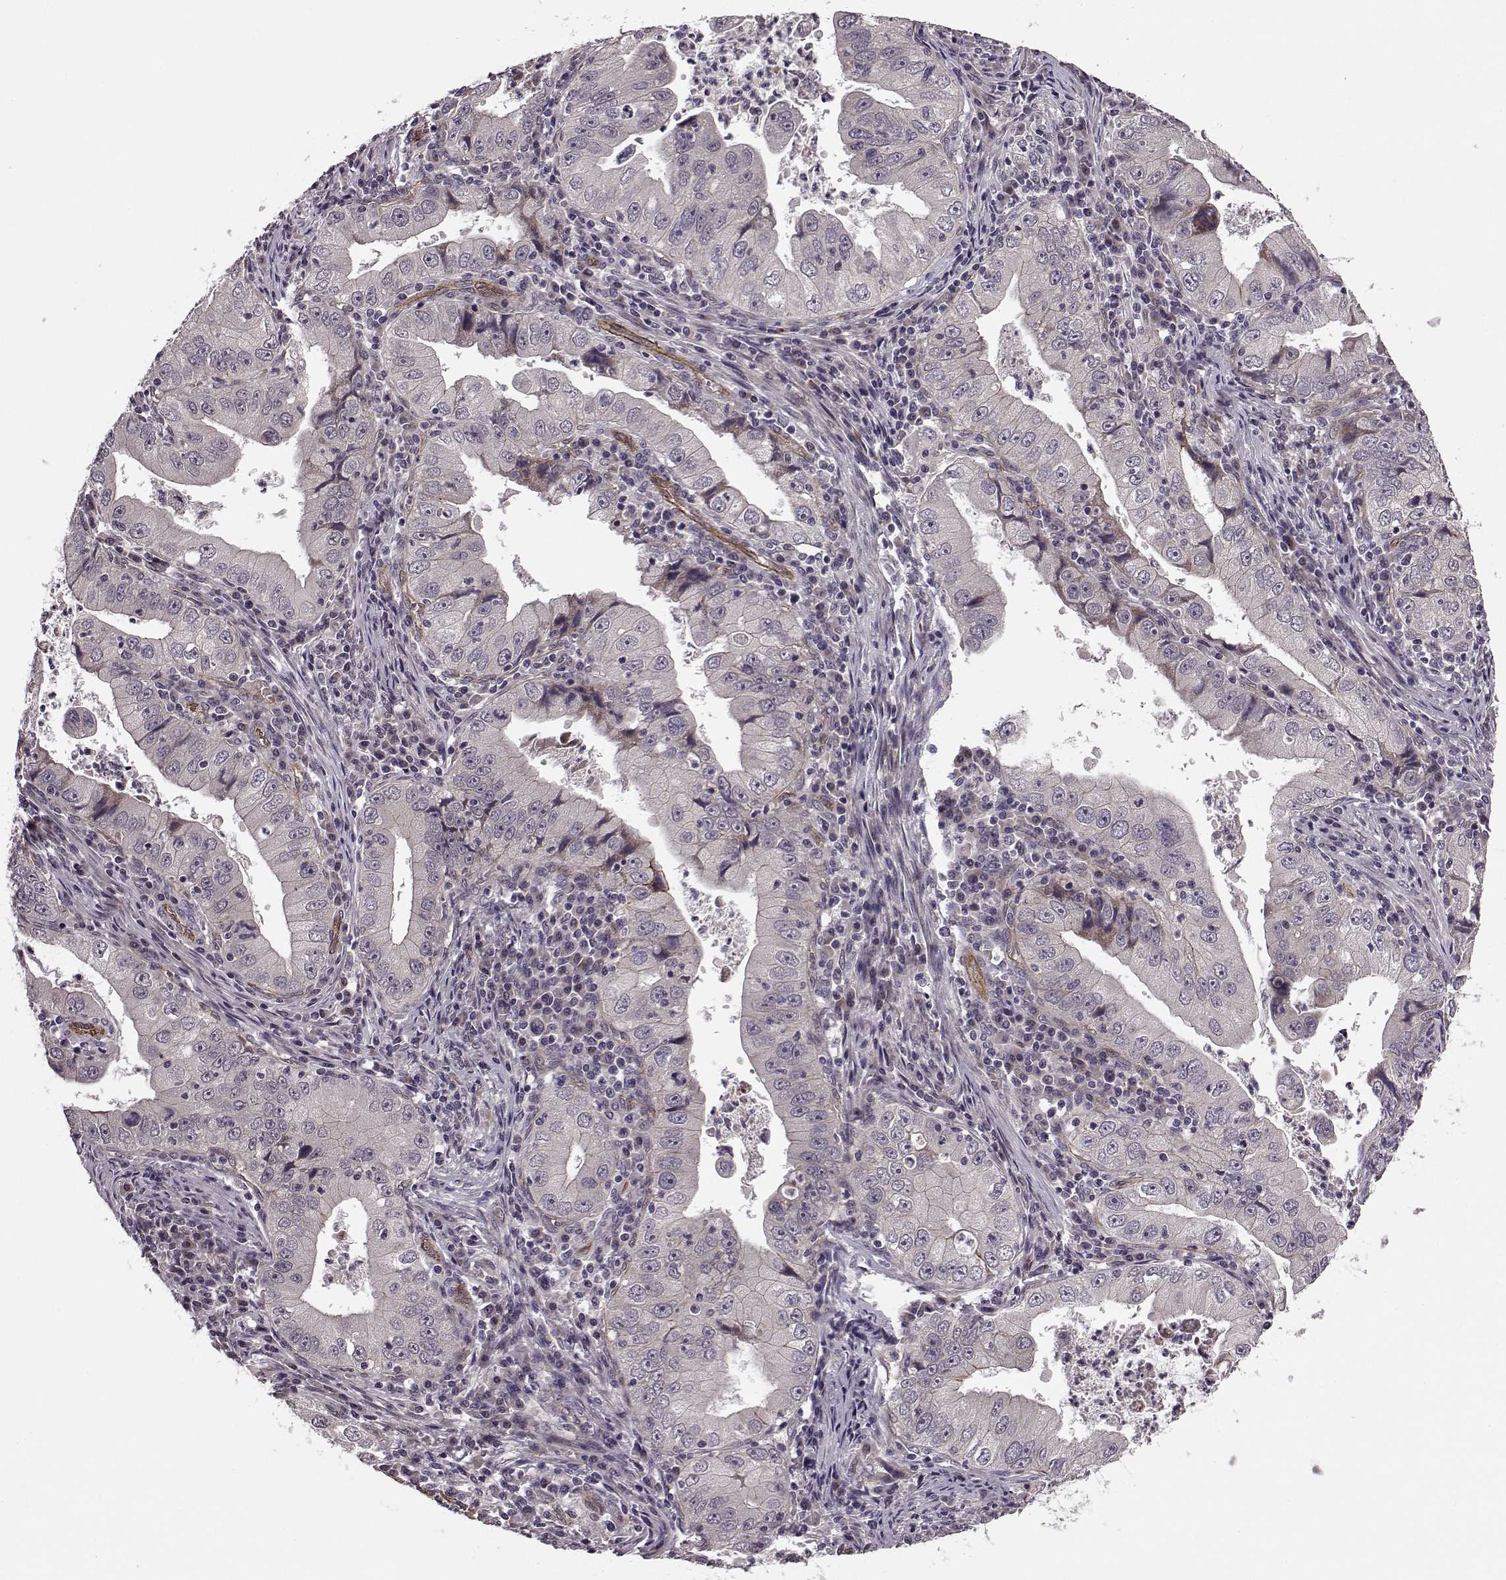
{"staining": {"intensity": "negative", "quantity": "none", "location": "none"}, "tissue": "stomach cancer", "cell_type": "Tumor cells", "image_type": "cancer", "snomed": [{"axis": "morphology", "description": "Adenocarcinoma, NOS"}, {"axis": "topography", "description": "Stomach"}], "caption": "Immunohistochemistry (IHC) of human adenocarcinoma (stomach) exhibits no positivity in tumor cells.", "gene": "SYNPO", "patient": {"sex": "male", "age": 76}}